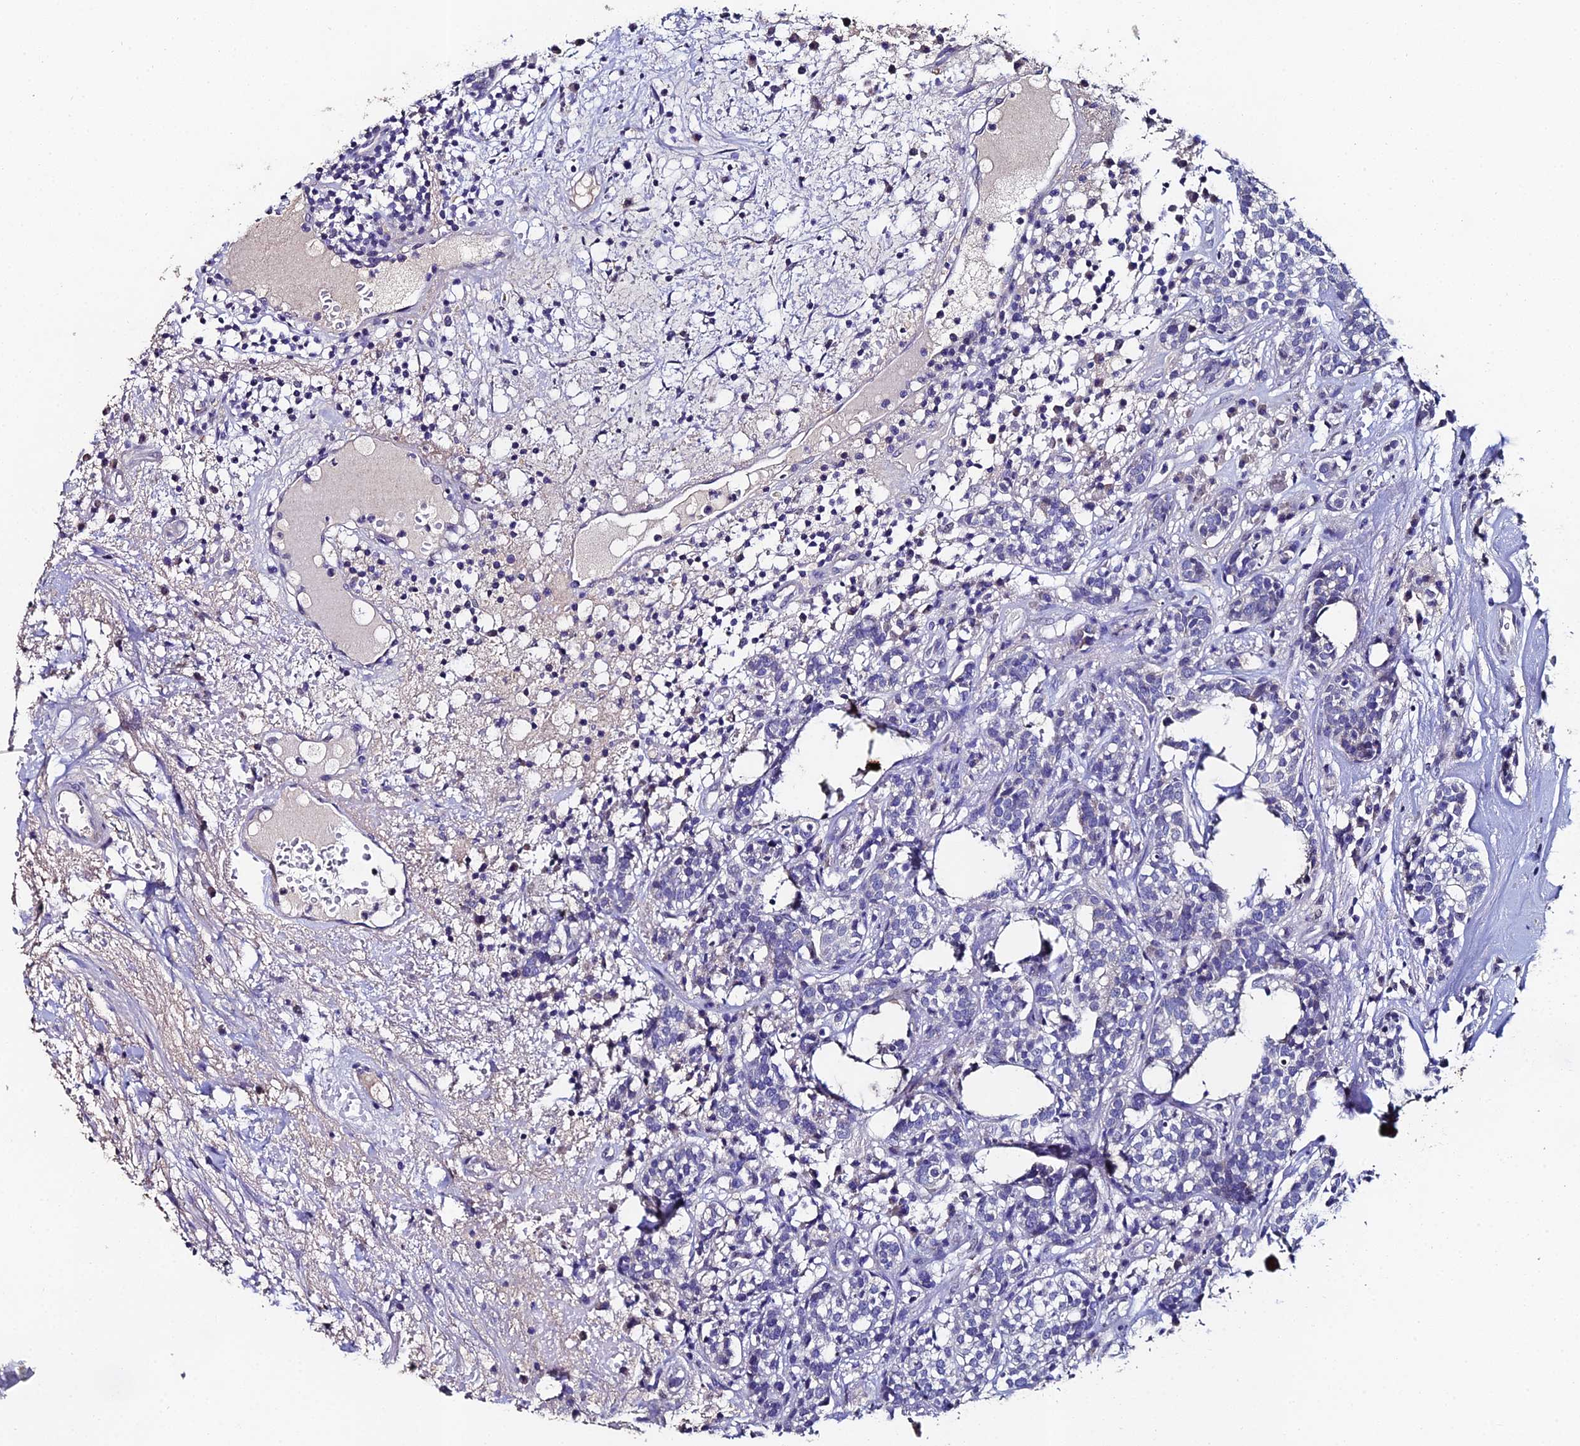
{"staining": {"intensity": "negative", "quantity": "none", "location": "none"}, "tissue": "head and neck cancer", "cell_type": "Tumor cells", "image_type": "cancer", "snomed": [{"axis": "morphology", "description": "Adenocarcinoma, NOS"}, {"axis": "topography", "description": "Salivary gland"}, {"axis": "topography", "description": "Head-Neck"}], "caption": "A high-resolution histopathology image shows immunohistochemistry (IHC) staining of head and neck adenocarcinoma, which displays no significant expression in tumor cells.", "gene": "ESRRG", "patient": {"sex": "female", "age": 65}}